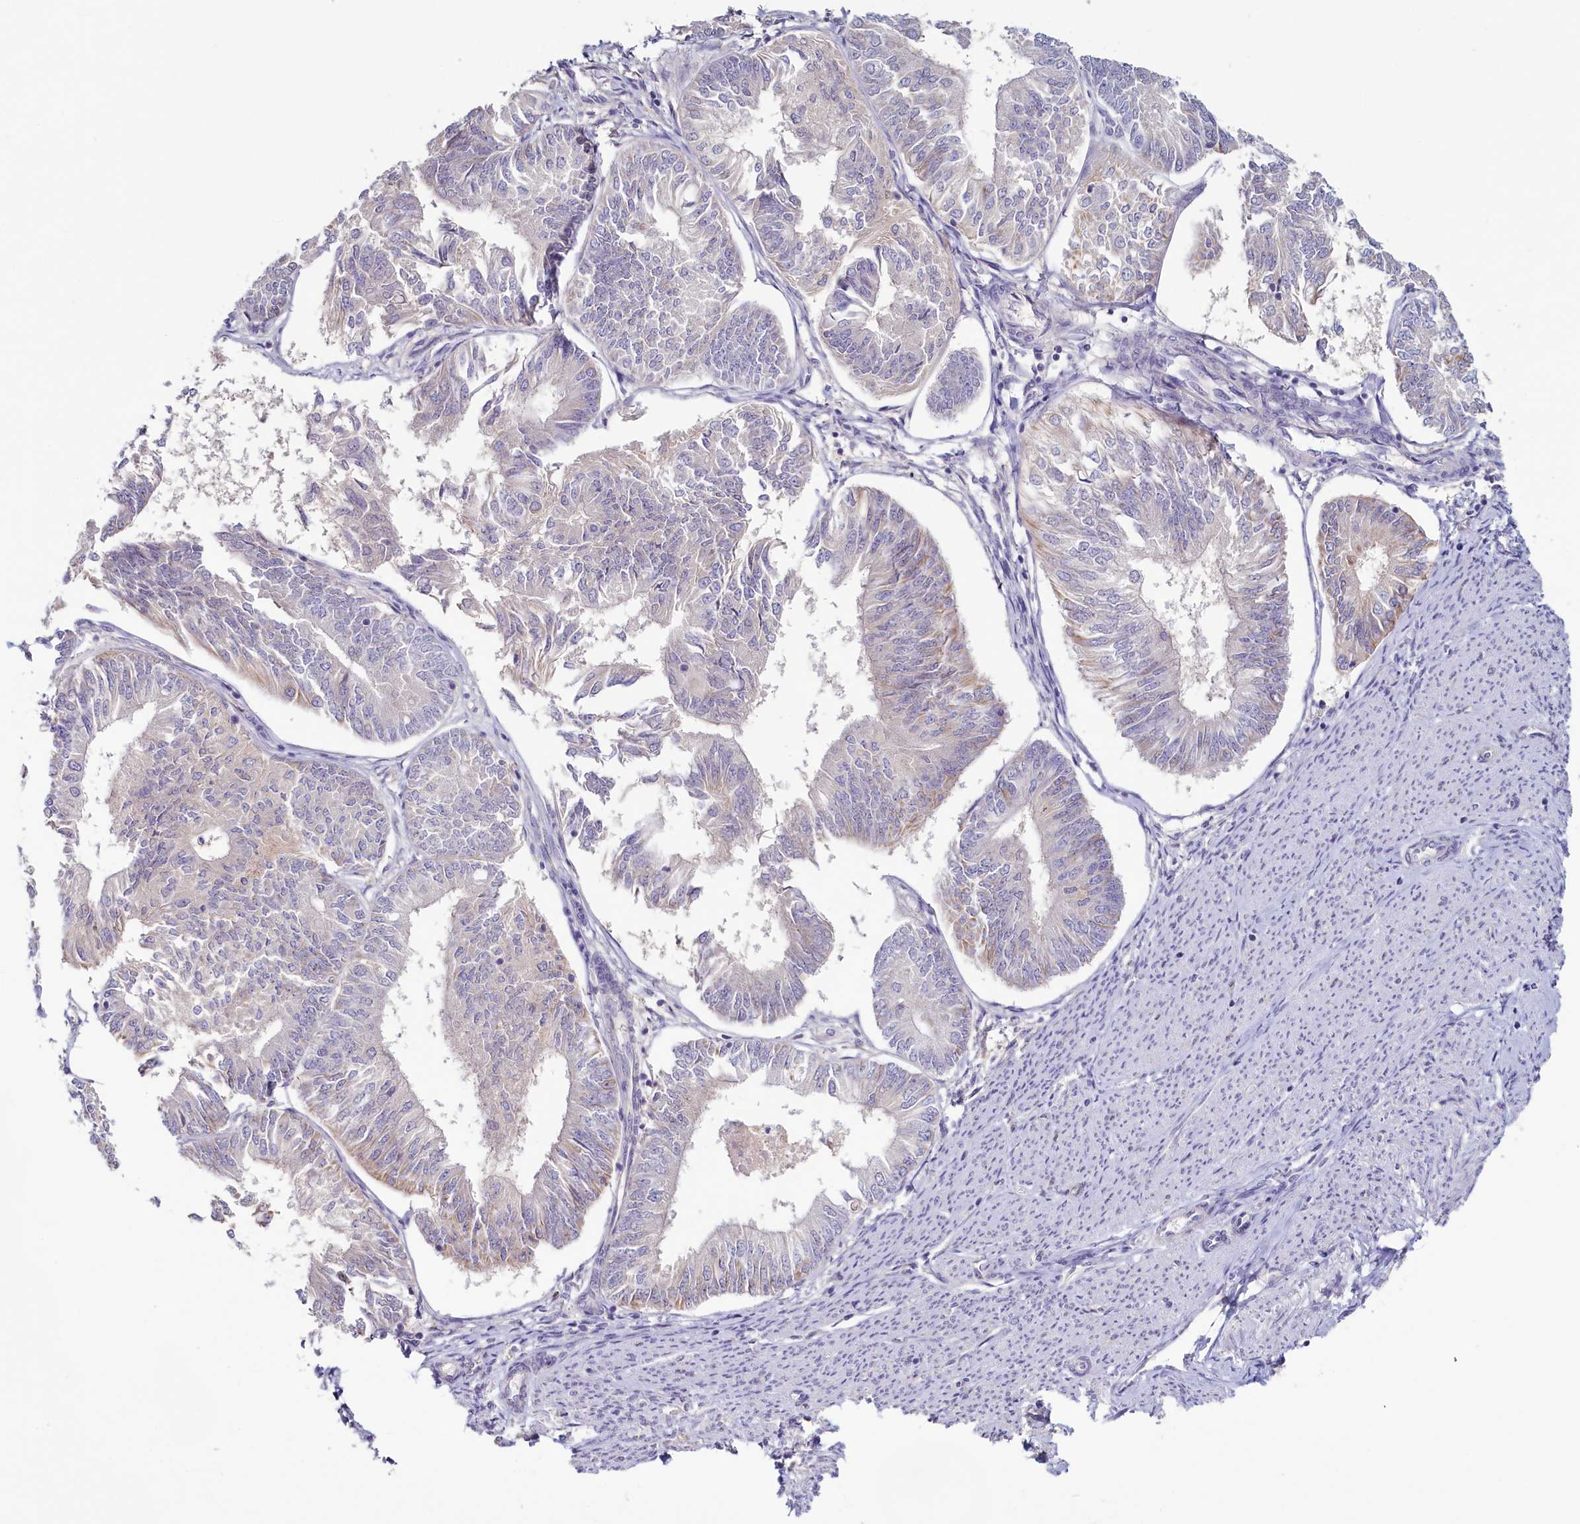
{"staining": {"intensity": "weak", "quantity": "<25%", "location": "cytoplasmic/membranous"}, "tissue": "endometrial cancer", "cell_type": "Tumor cells", "image_type": "cancer", "snomed": [{"axis": "morphology", "description": "Adenocarcinoma, NOS"}, {"axis": "topography", "description": "Endometrium"}], "caption": "Tumor cells are negative for protein expression in human endometrial cancer. (DAB IHC visualized using brightfield microscopy, high magnification).", "gene": "PDE6D", "patient": {"sex": "female", "age": 58}}